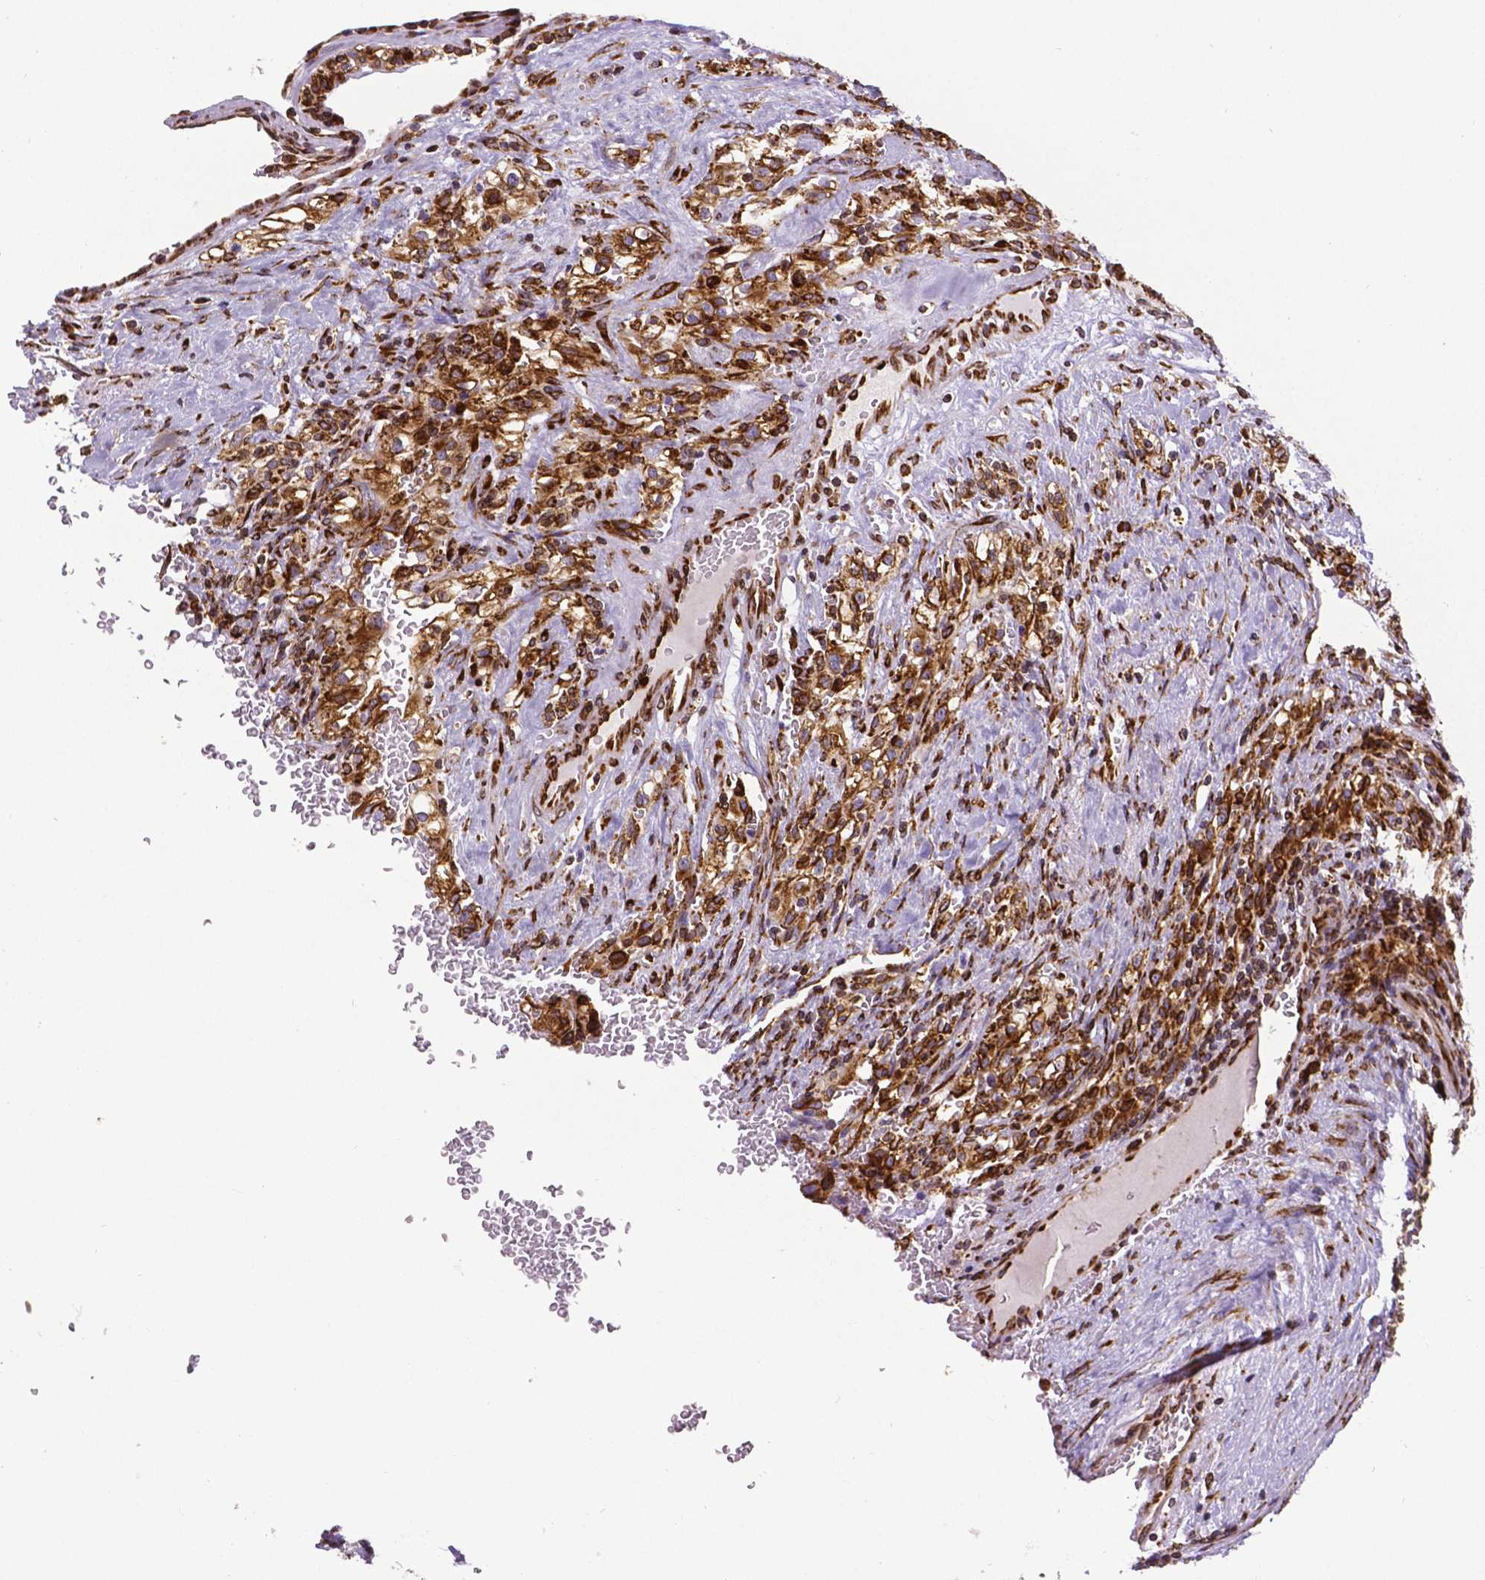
{"staining": {"intensity": "strong", "quantity": ">75%", "location": "cytoplasmic/membranous"}, "tissue": "renal cancer", "cell_type": "Tumor cells", "image_type": "cancer", "snomed": [{"axis": "morphology", "description": "Adenocarcinoma, NOS"}, {"axis": "topography", "description": "Kidney"}], "caption": "Immunohistochemical staining of human renal adenocarcinoma displays strong cytoplasmic/membranous protein expression in about >75% of tumor cells.", "gene": "MTDH", "patient": {"sex": "female", "age": 74}}